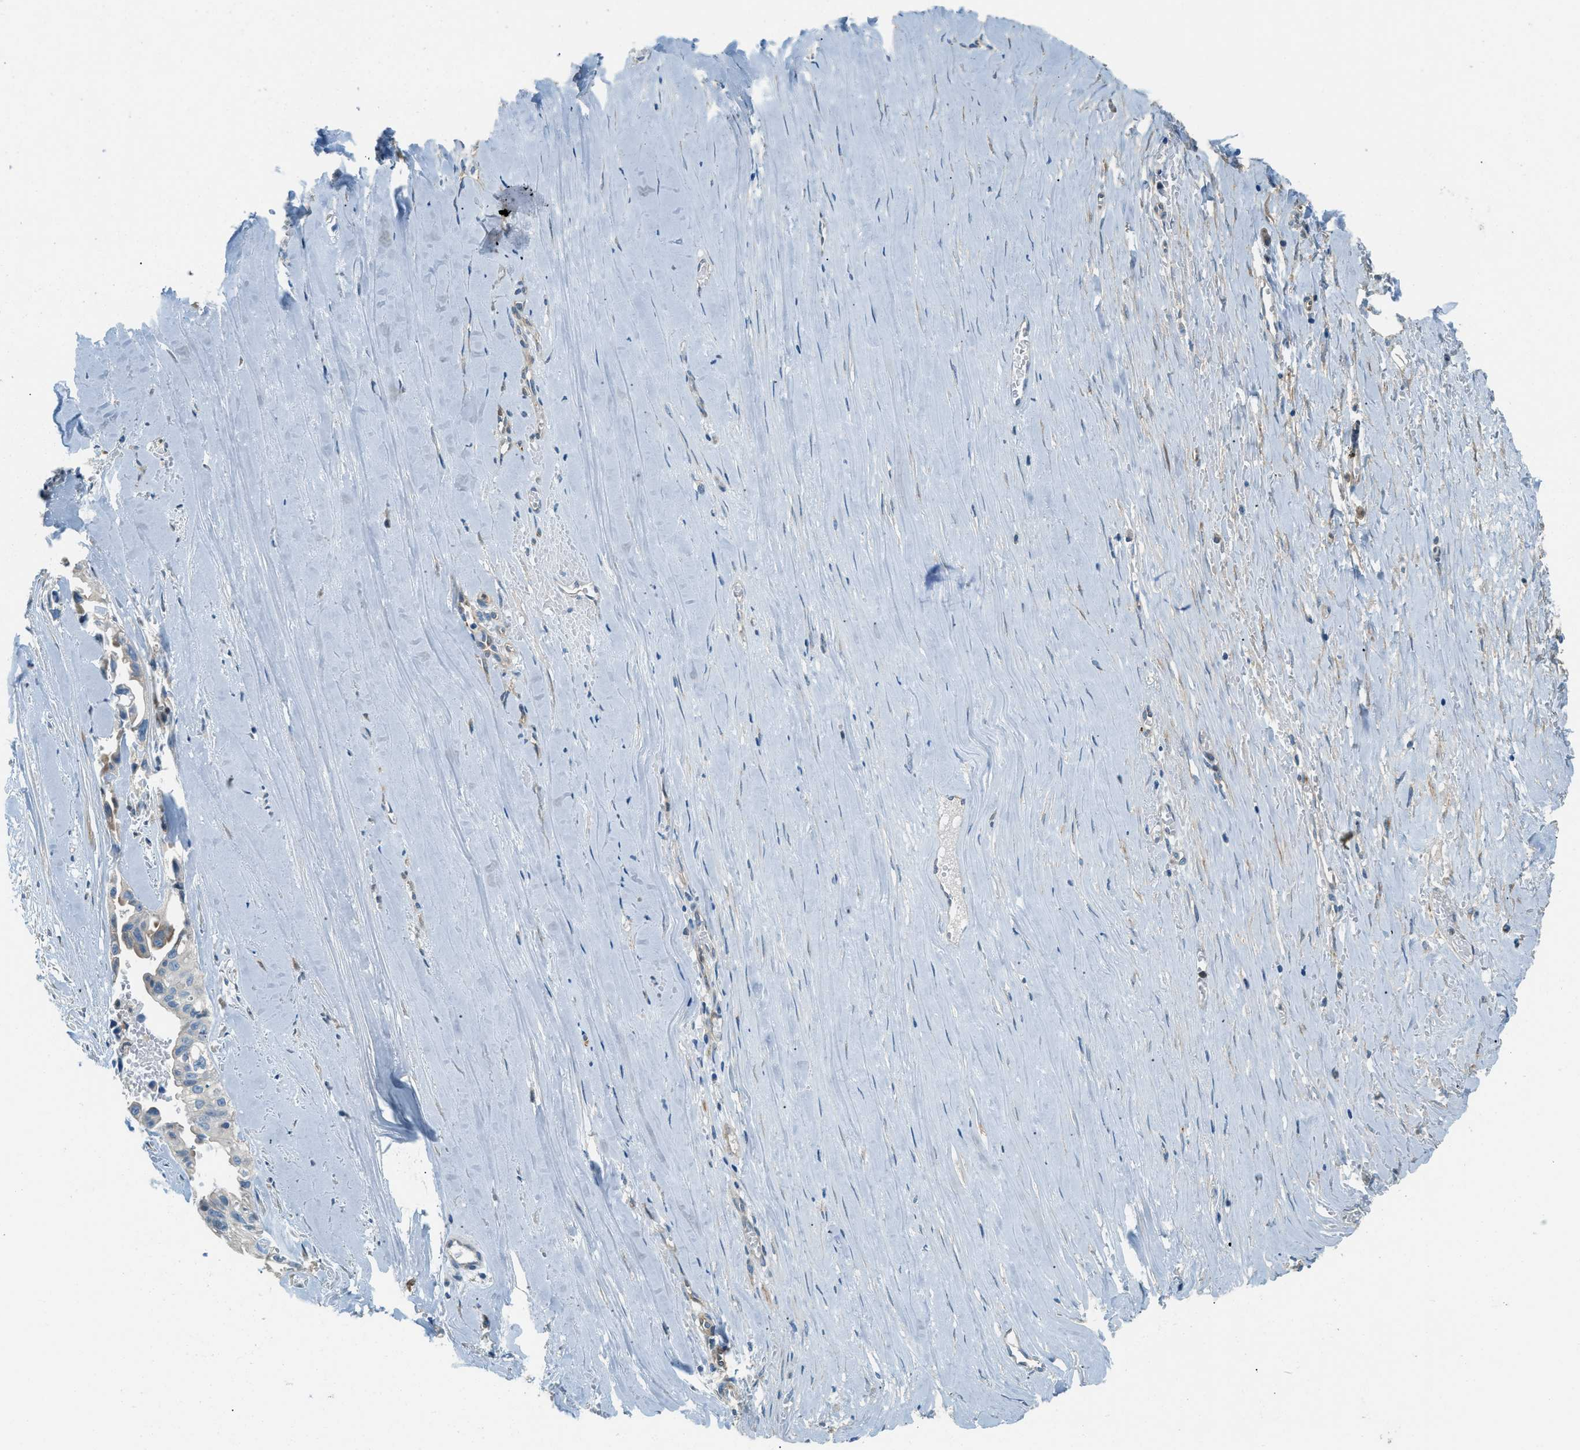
{"staining": {"intensity": "weak", "quantity": "<25%", "location": "cytoplasmic/membranous"}, "tissue": "liver cancer", "cell_type": "Tumor cells", "image_type": "cancer", "snomed": [{"axis": "morphology", "description": "Cholangiocarcinoma"}, {"axis": "topography", "description": "Liver"}], "caption": "There is no significant positivity in tumor cells of liver cancer. (DAB (3,3'-diaminobenzidine) immunohistochemistry (IHC) with hematoxylin counter stain).", "gene": "ZNF367", "patient": {"sex": "female", "age": 70}}